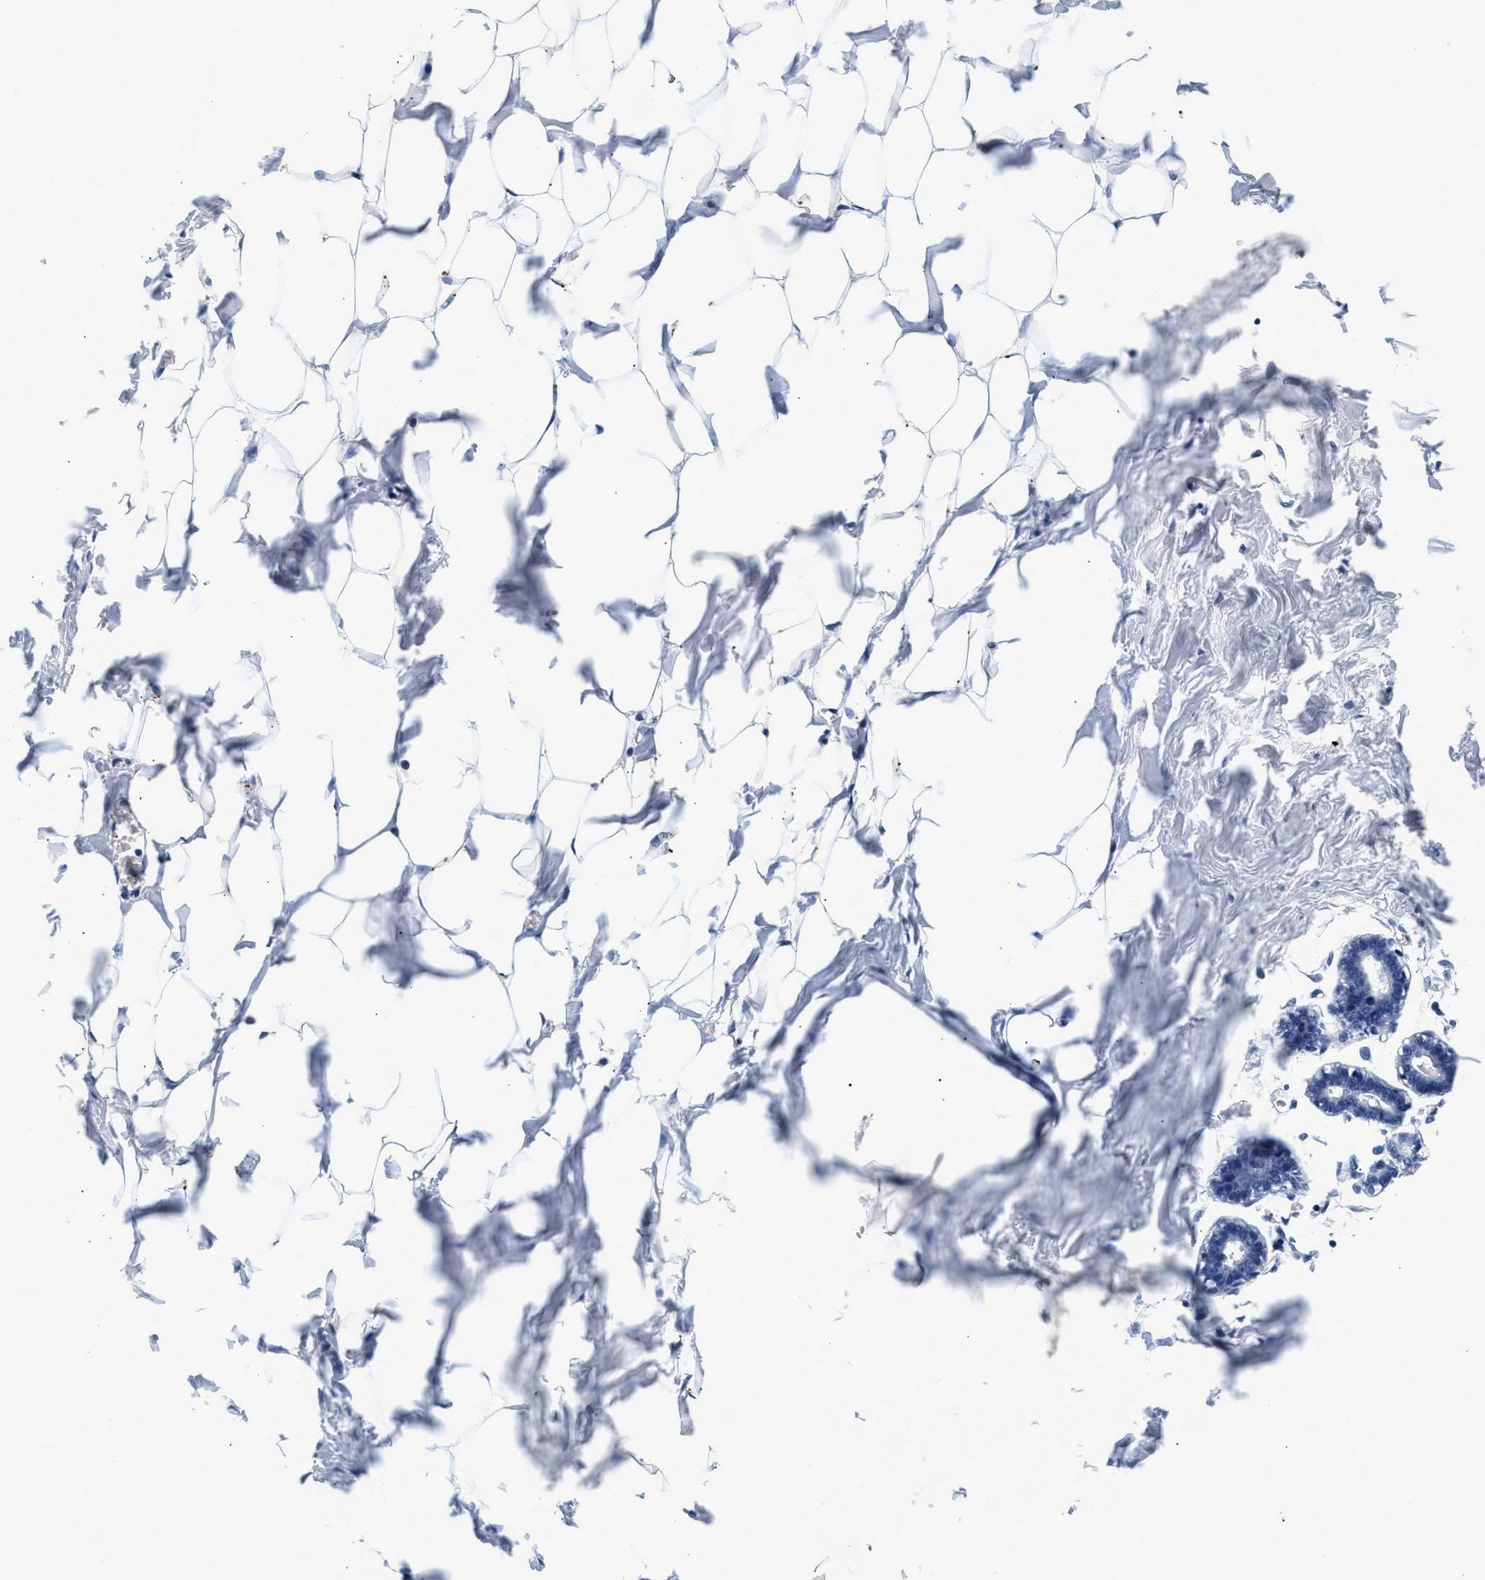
{"staining": {"intensity": "negative", "quantity": "none", "location": "none"}, "tissue": "breast", "cell_type": "Adipocytes", "image_type": "normal", "snomed": [{"axis": "morphology", "description": "Normal tissue, NOS"}, {"axis": "topography", "description": "Breast"}], "caption": "IHC photomicrograph of benign human breast stained for a protein (brown), which shows no expression in adipocytes.", "gene": "GNAI3", "patient": {"sex": "female", "age": 27}}